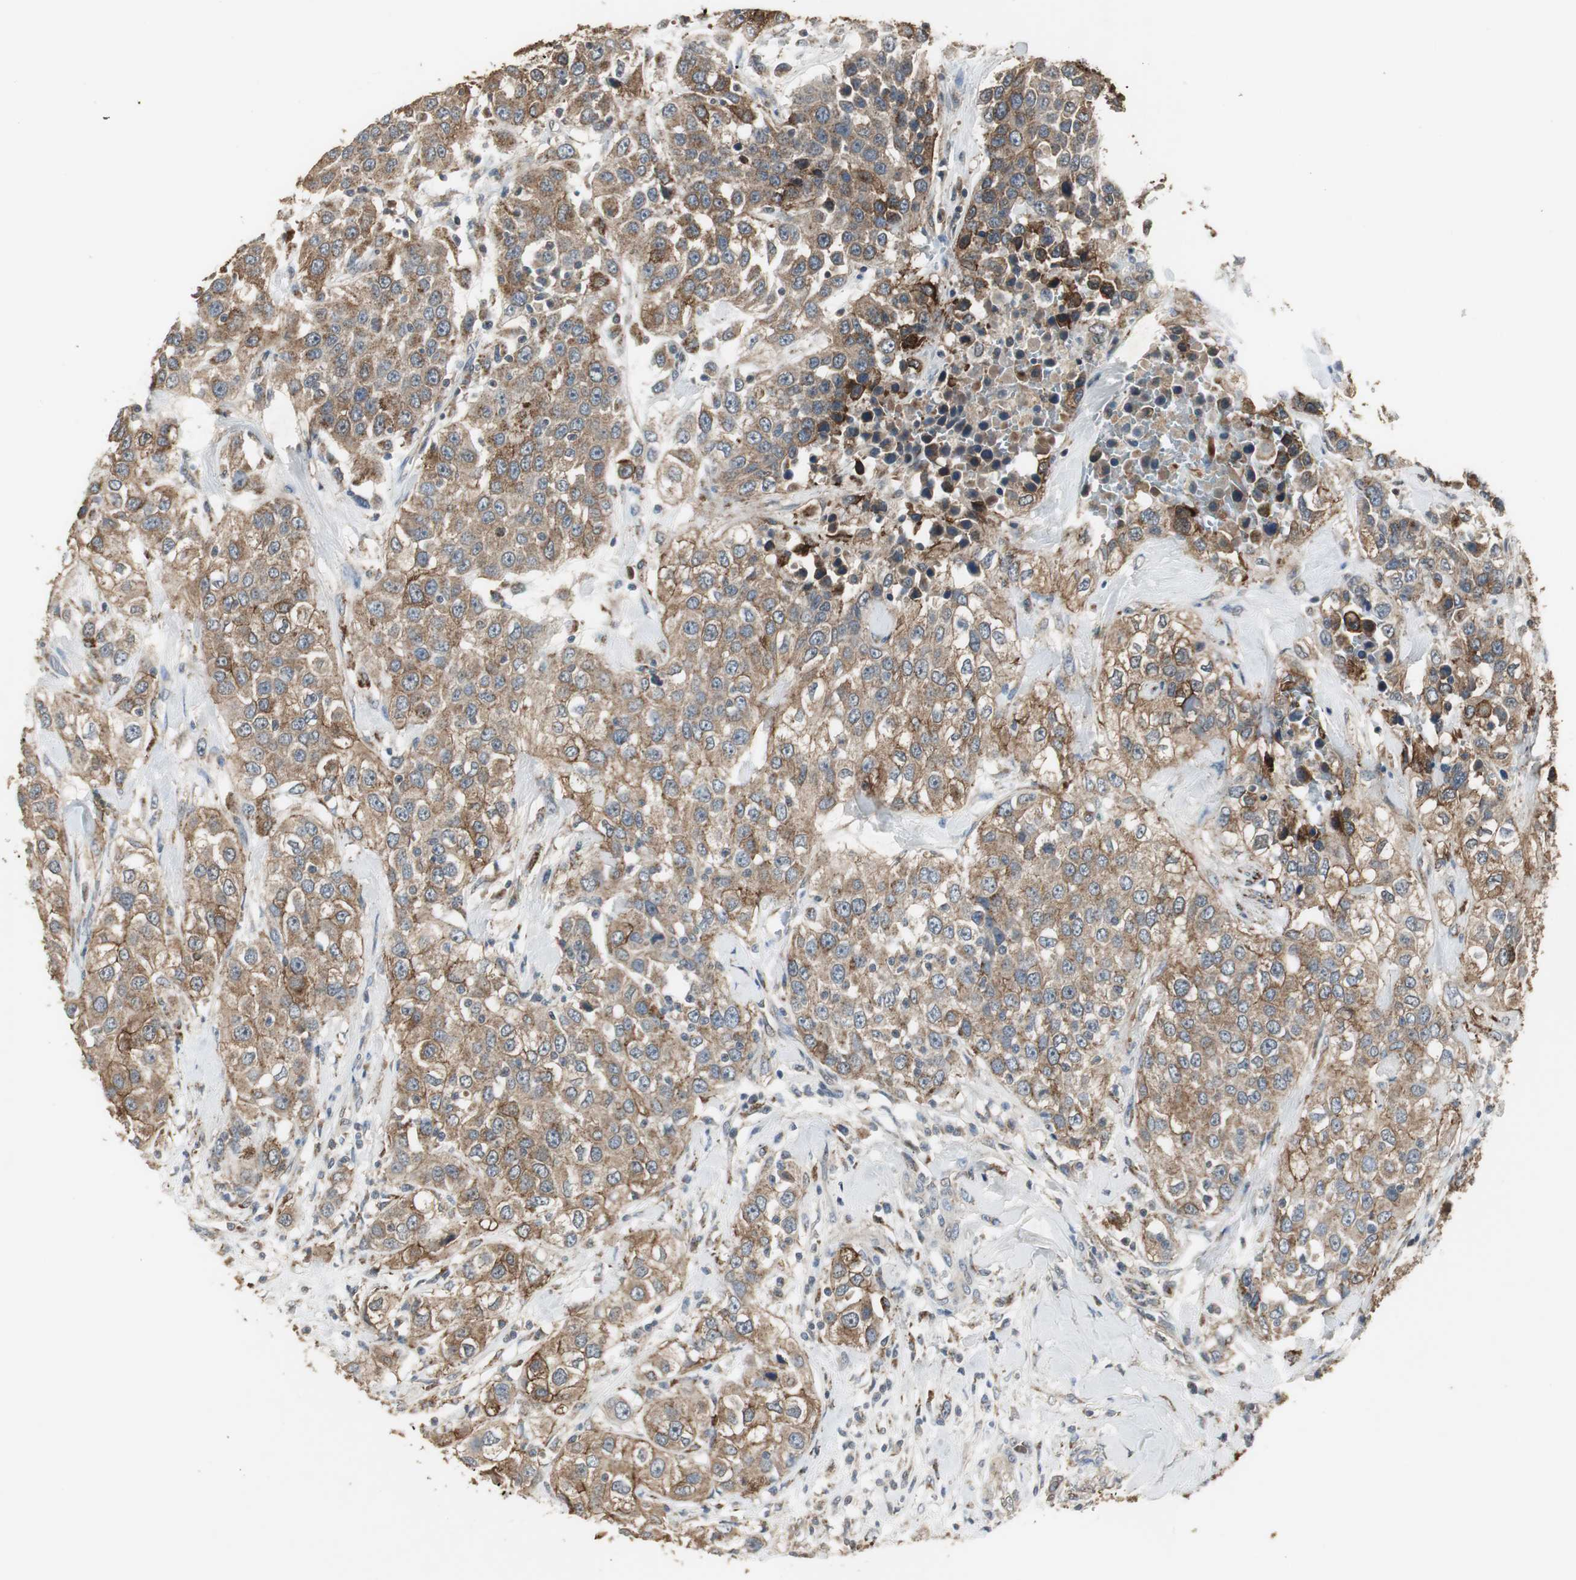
{"staining": {"intensity": "moderate", "quantity": ">75%", "location": "cytoplasmic/membranous"}, "tissue": "urothelial cancer", "cell_type": "Tumor cells", "image_type": "cancer", "snomed": [{"axis": "morphology", "description": "Urothelial carcinoma, High grade"}, {"axis": "topography", "description": "Urinary bladder"}], "caption": "Immunohistochemistry photomicrograph of urothelial cancer stained for a protein (brown), which reveals medium levels of moderate cytoplasmic/membranous staining in approximately >75% of tumor cells.", "gene": "JTB", "patient": {"sex": "female", "age": 80}}